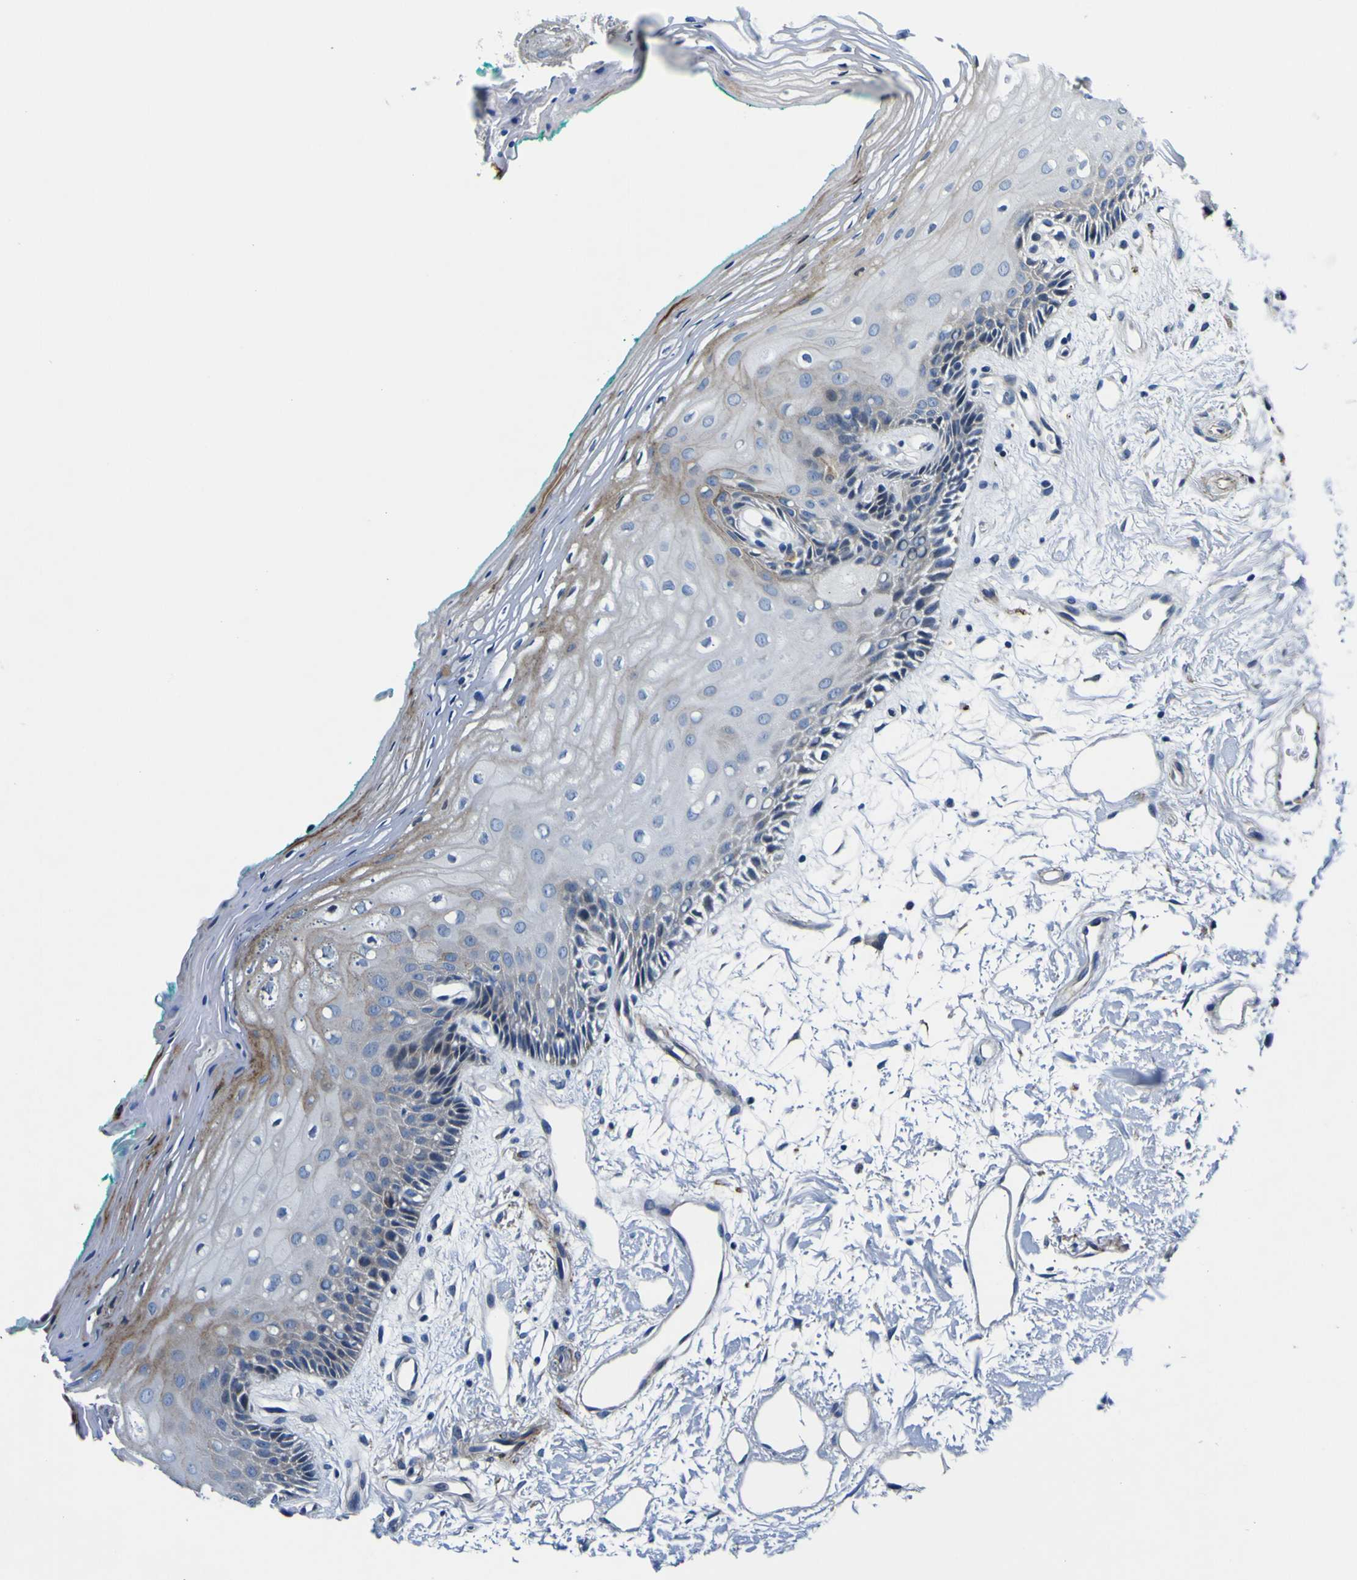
{"staining": {"intensity": "weak", "quantity": "25%-75%", "location": "cytoplasmic/membranous"}, "tissue": "oral mucosa", "cell_type": "Squamous epithelial cells", "image_type": "normal", "snomed": [{"axis": "morphology", "description": "Normal tissue, NOS"}, {"axis": "topography", "description": "Skeletal muscle"}, {"axis": "topography", "description": "Oral tissue"}, {"axis": "topography", "description": "Peripheral nerve tissue"}], "caption": "Human oral mucosa stained with a protein marker exhibits weak staining in squamous epithelial cells.", "gene": "AGAP3", "patient": {"sex": "female", "age": 84}}